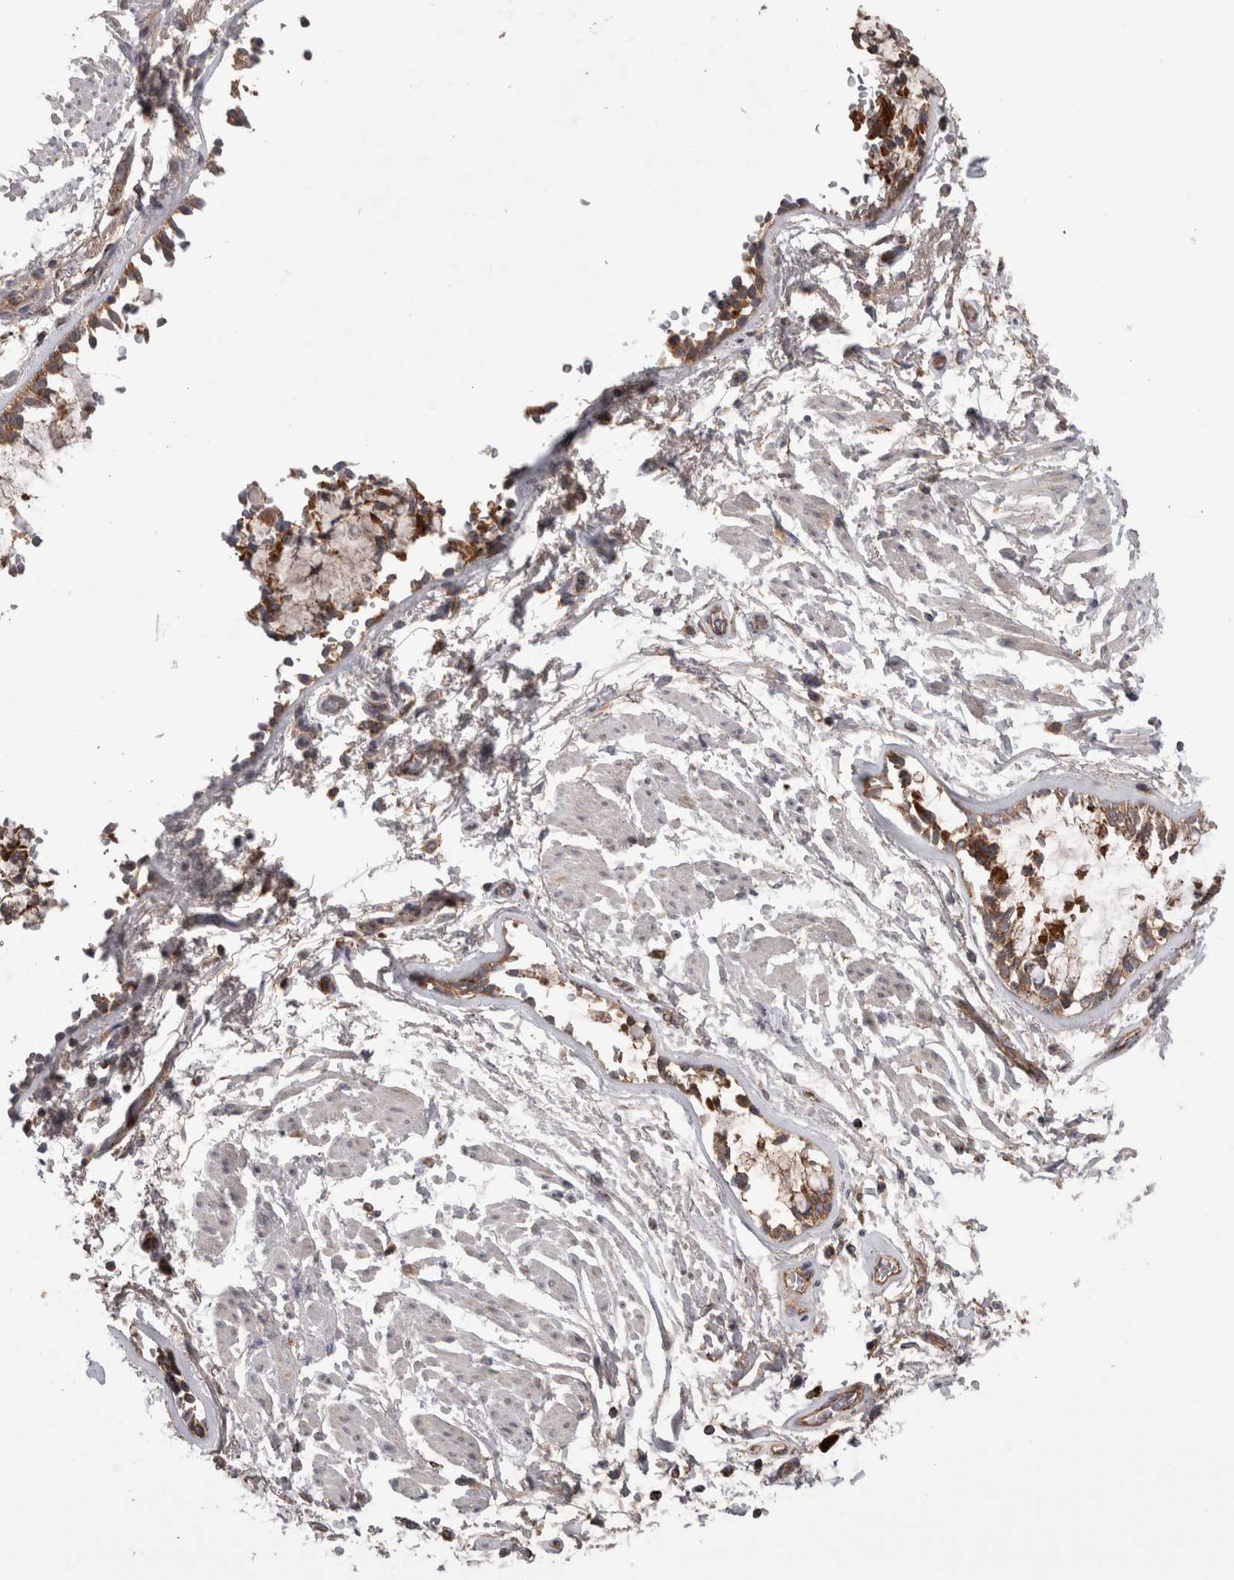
{"staining": {"intensity": "negative", "quantity": "none", "location": "none"}, "tissue": "soft tissue", "cell_type": "Fibroblasts", "image_type": "normal", "snomed": [{"axis": "morphology", "description": "Normal tissue, NOS"}, {"axis": "topography", "description": "Cartilage tissue"}, {"axis": "topography", "description": "Lung"}], "caption": "Fibroblasts are negative for protein expression in normal human soft tissue.", "gene": "DARS2", "patient": {"sex": "female", "age": 77}}